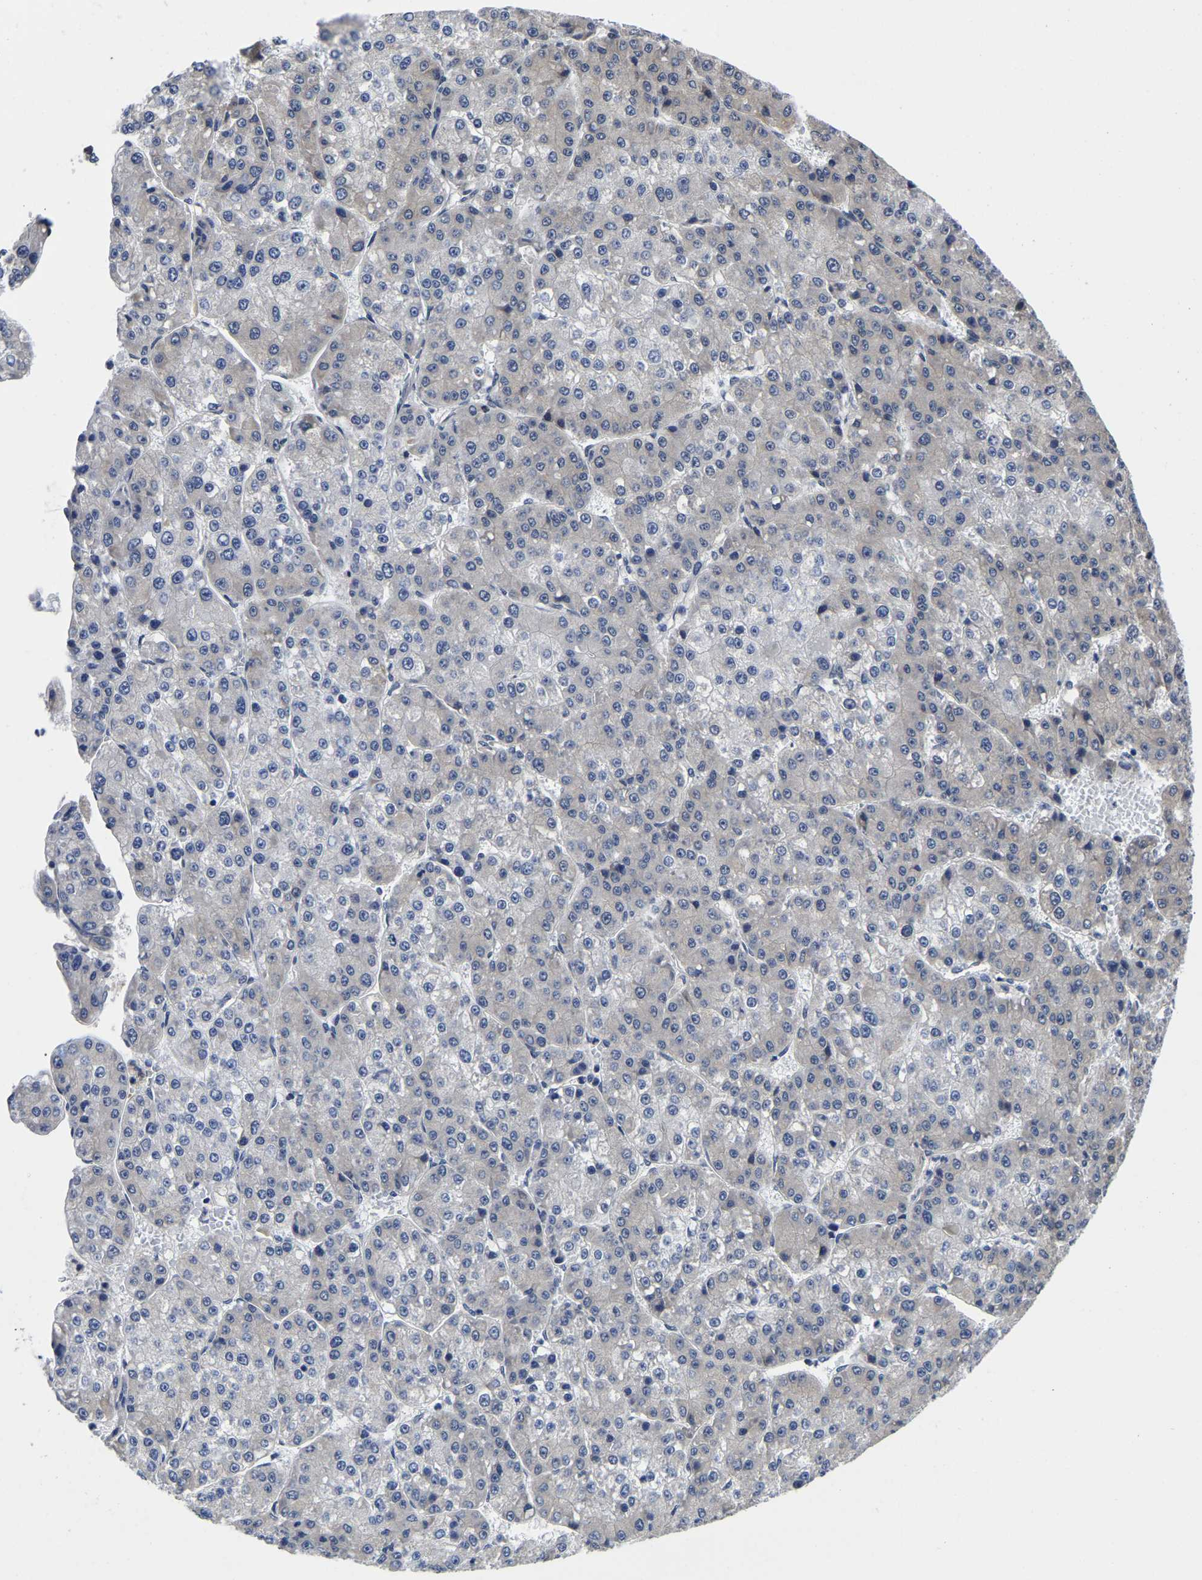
{"staining": {"intensity": "weak", "quantity": "<25%", "location": "cytoplasmic/membranous"}, "tissue": "liver cancer", "cell_type": "Tumor cells", "image_type": "cancer", "snomed": [{"axis": "morphology", "description": "Carcinoma, Hepatocellular, NOS"}, {"axis": "topography", "description": "Liver"}], "caption": "An immunohistochemistry (IHC) photomicrograph of hepatocellular carcinoma (liver) is shown. There is no staining in tumor cells of hepatocellular carcinoma (liver). (DAB (3,3'-diaminobenzidine) immunohistochemistry, high magnification).", "gene": "MCOLN2", "patient": {"sex": "female", "age": 73}}